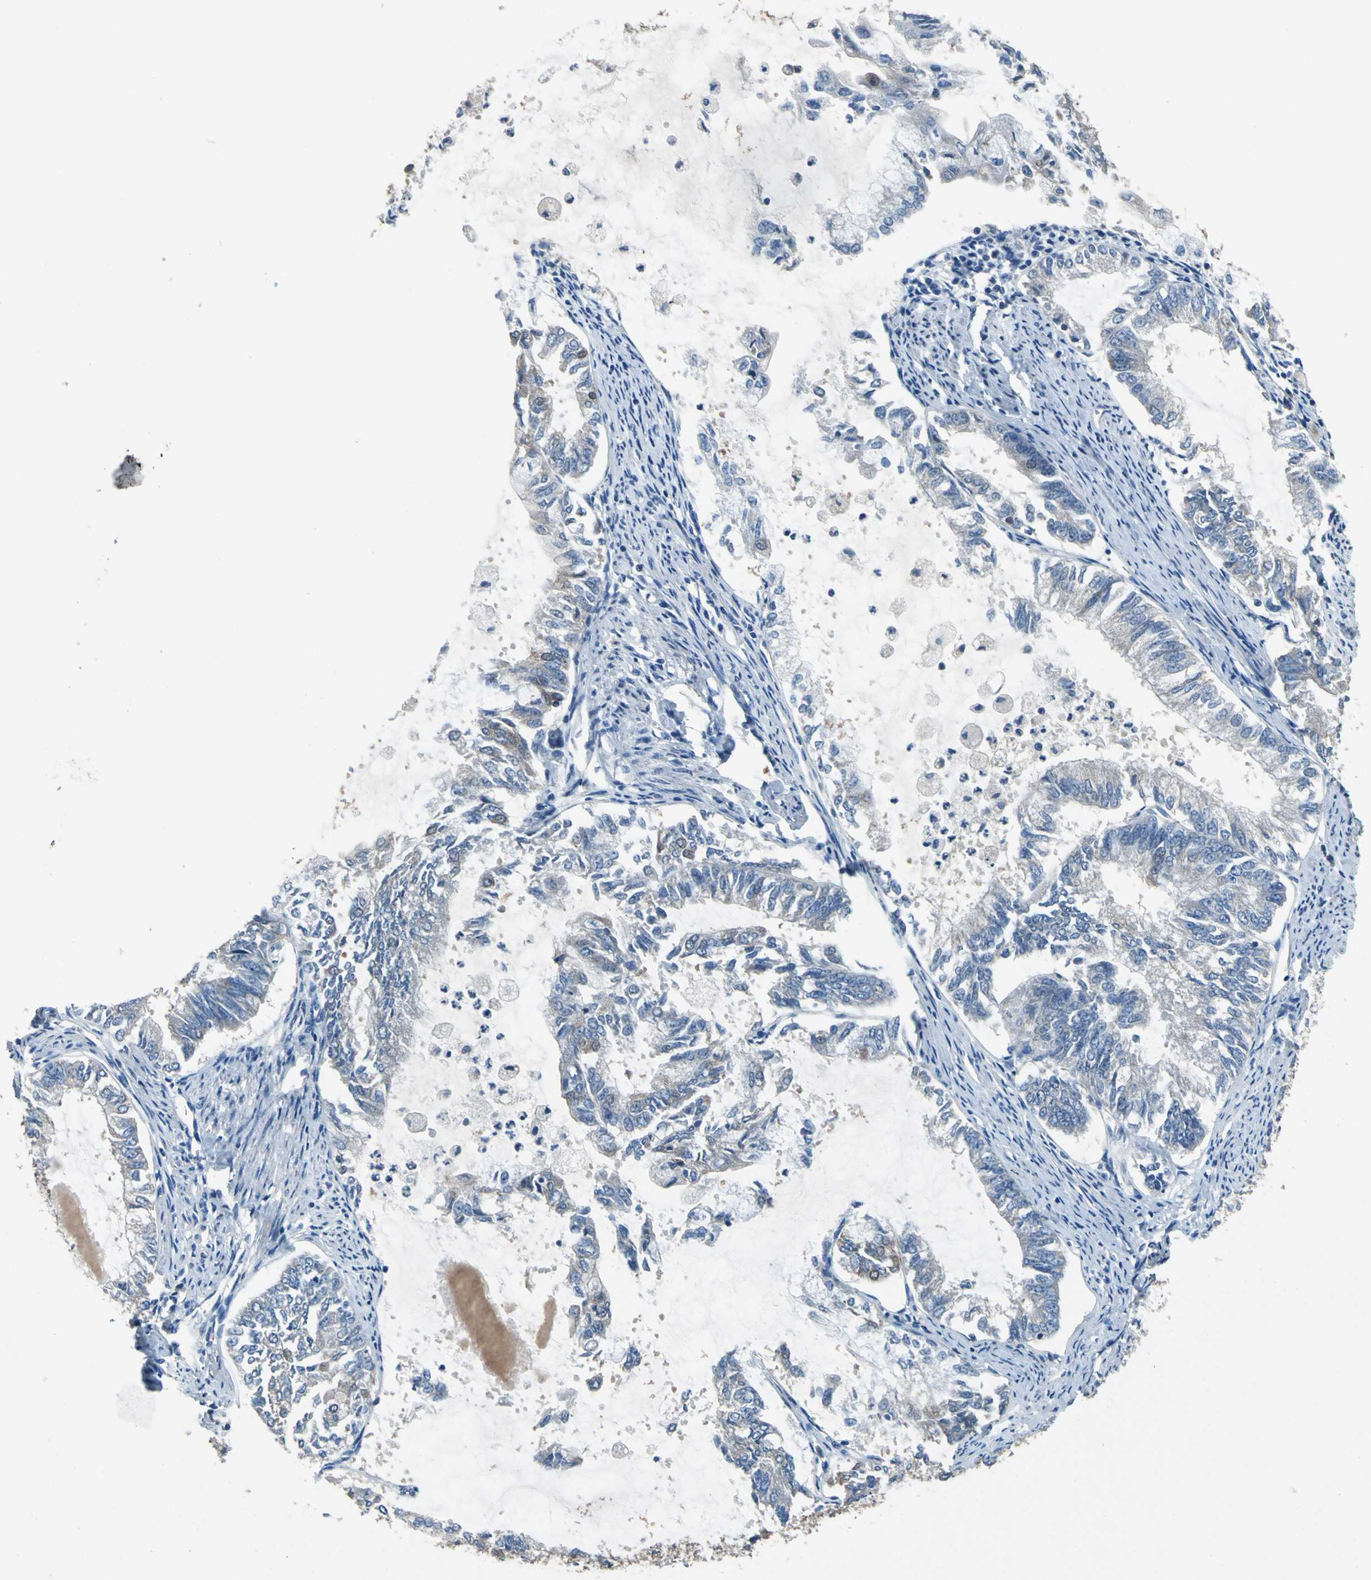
{"staining": {"intensity": "weak", "quantity": "<25%", "location": "cytoplasmic/membranous"}, "tissue": "endometrial cancer", "cell_type": "Tumor cells", "image_type": "cancer", "snomed": [{"axis": "morphology", "description": "Adenocarcinoma, NOS"}, {"axis": "topography", "description": "Endometrium"}], "caption": "Tumor cells show no significant staining in adenocarcinoma (endometrial).", "gene": "PRKCA", "patient": {"sex": "female", "age": 86}}